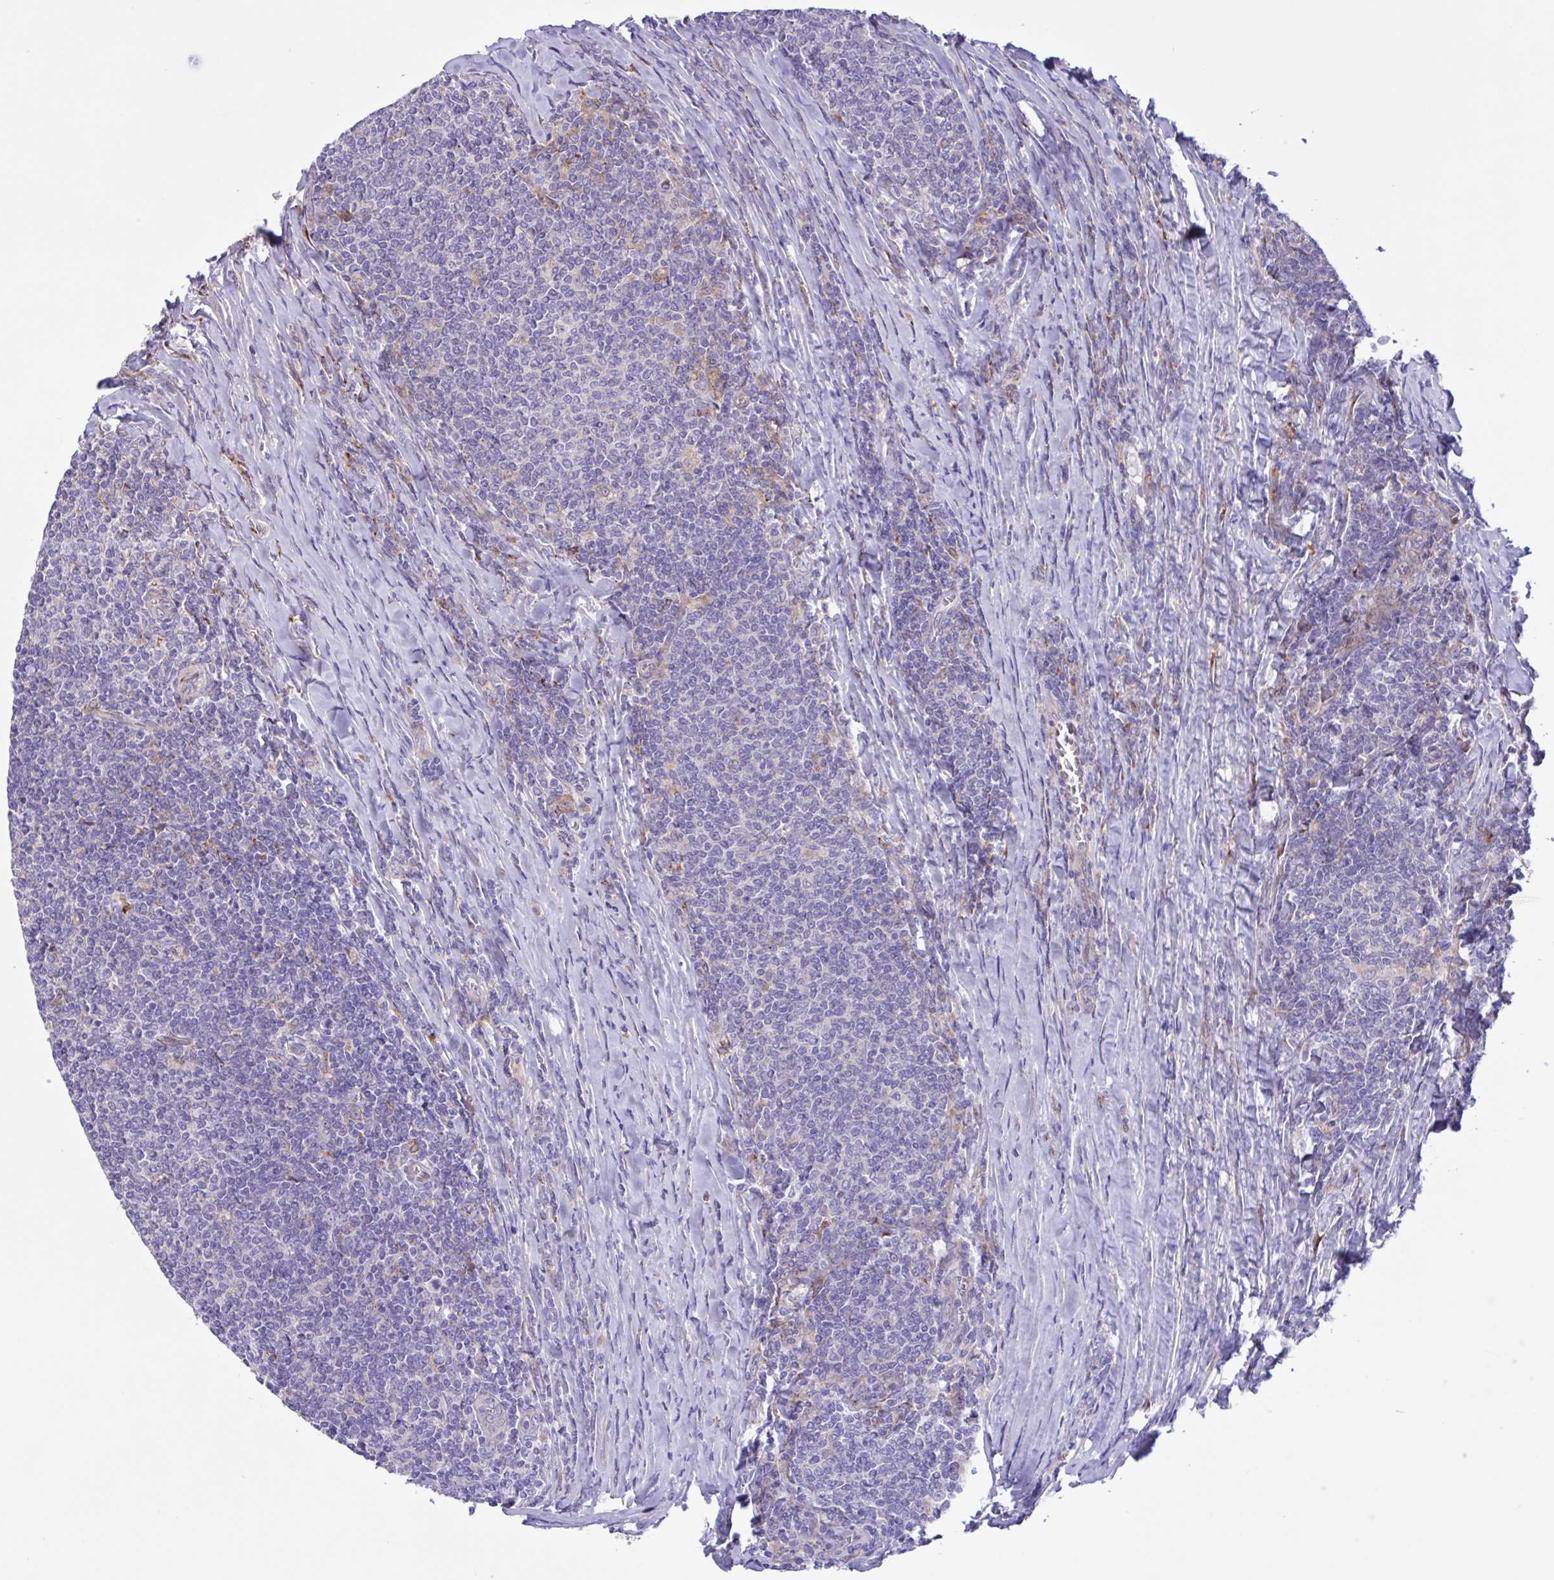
{"staining": {"intensity": "negative", "quantity": "none", "location": "none"}, "tissue": "lymphoma", "cell_type": "Tumor cells", "image_type": "cancer", "snomed": [{"axis": "morphology", "description": "Malignant lymphoma, non-Hodgkin's type, Low grade"}, {"axis": "topography", "description": "Lymph node"}], "caption": "Photomicrograph shows no protein staining in tumor cells of low-grade malignant lymphoma, non-Hodgkin's type tissue.", "gene": "DSC3", "patient": {"sex": "male", "age": 52}}